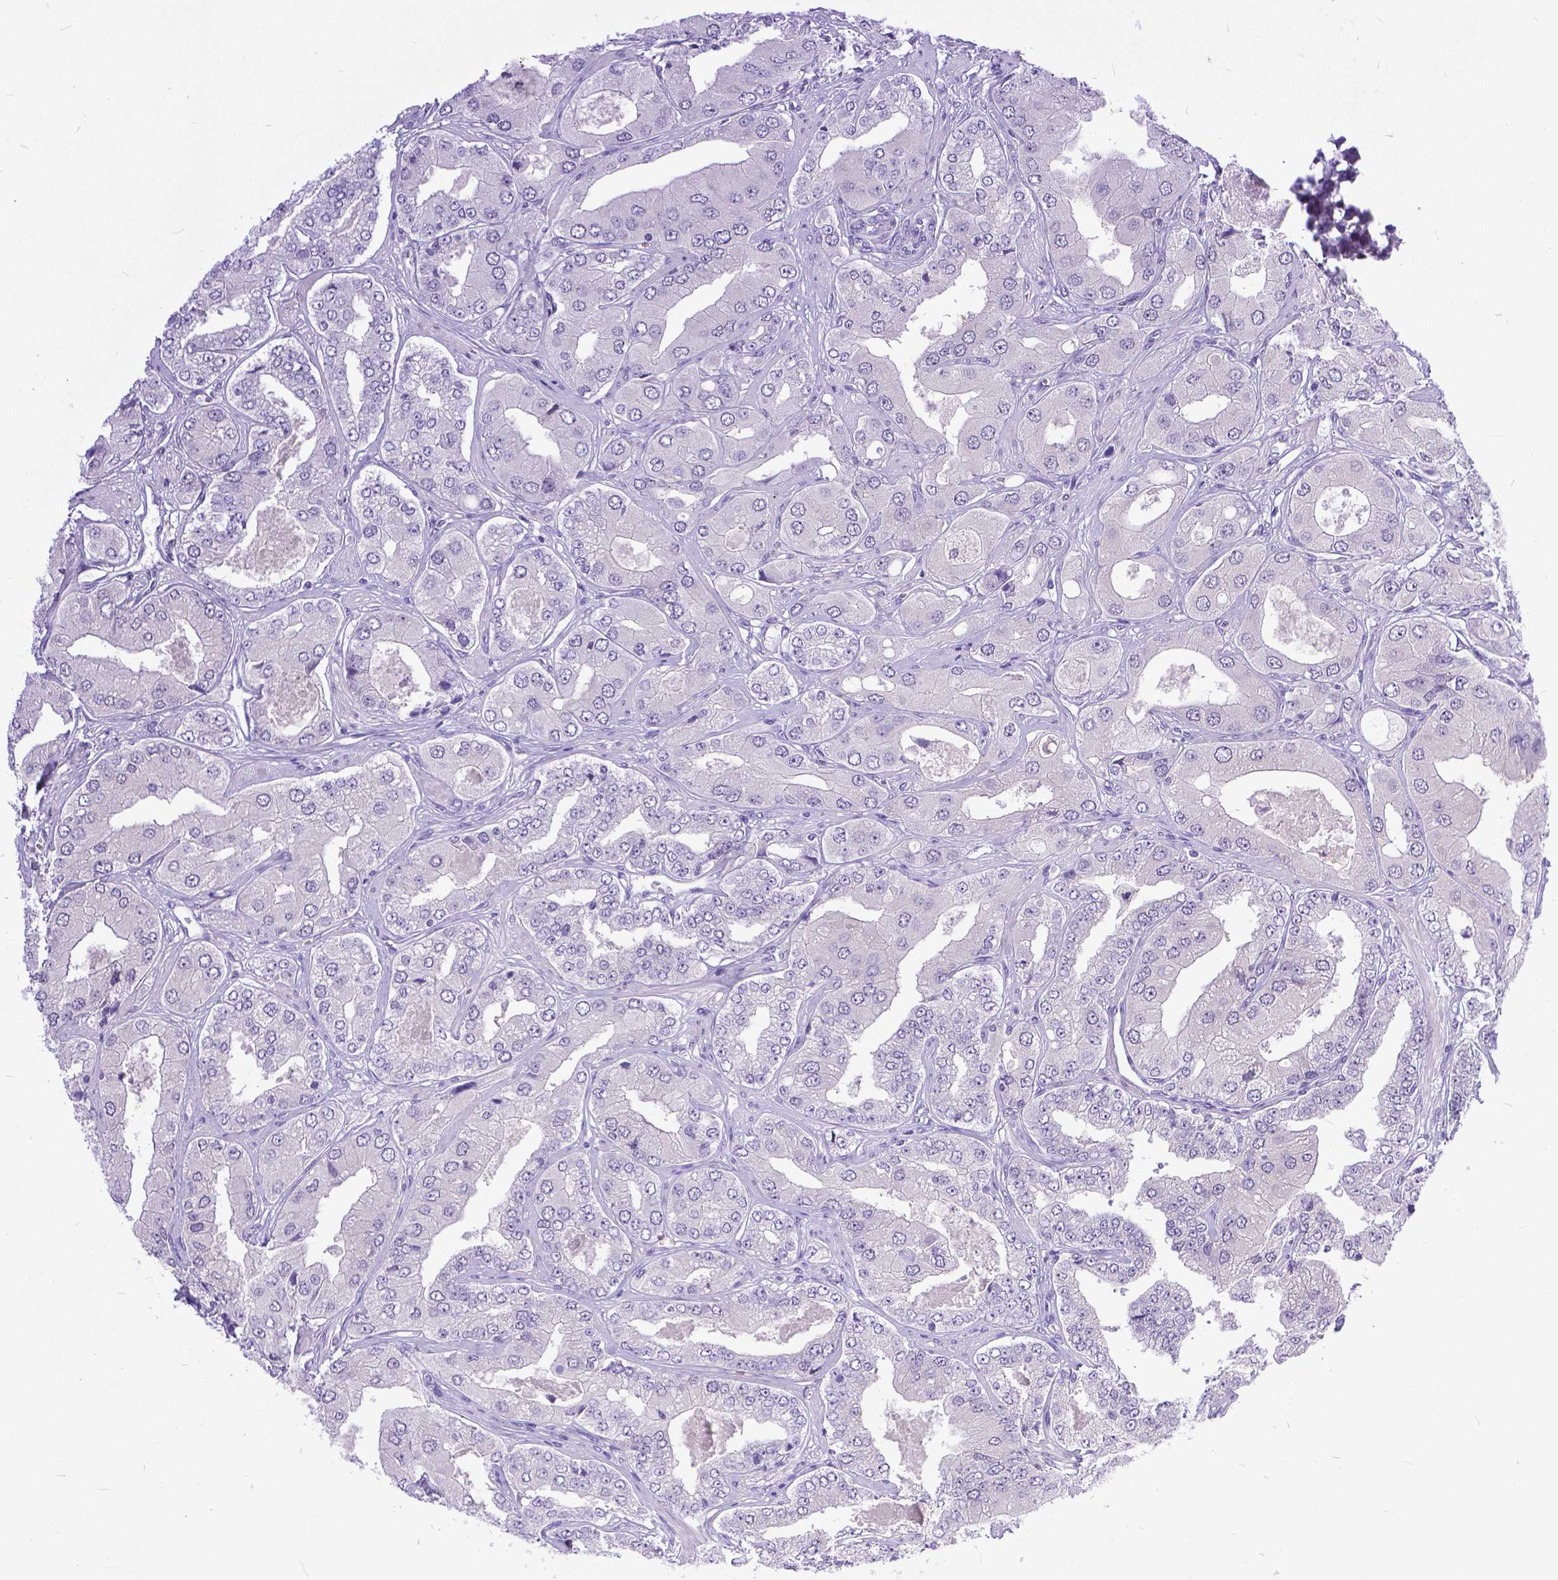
{"staining": {"intensity": "negative", "quantity": "none", "location": "none"}, "tissue": "prostate cancer", "cell_type": "Tumor cells", "image_type": "cancer", "snomed": [{"axis": "morphology", "description": "Adenocarcinoma, Low grade"}, {"axis": "topography", "description": "Prostate"}], "caption": "Immunohistochemical staining of prostate cancer demonstrates no significant expression in tumor cells.", "gene": "TTLL6", "patient": {"sex": "male", "age": 60}}